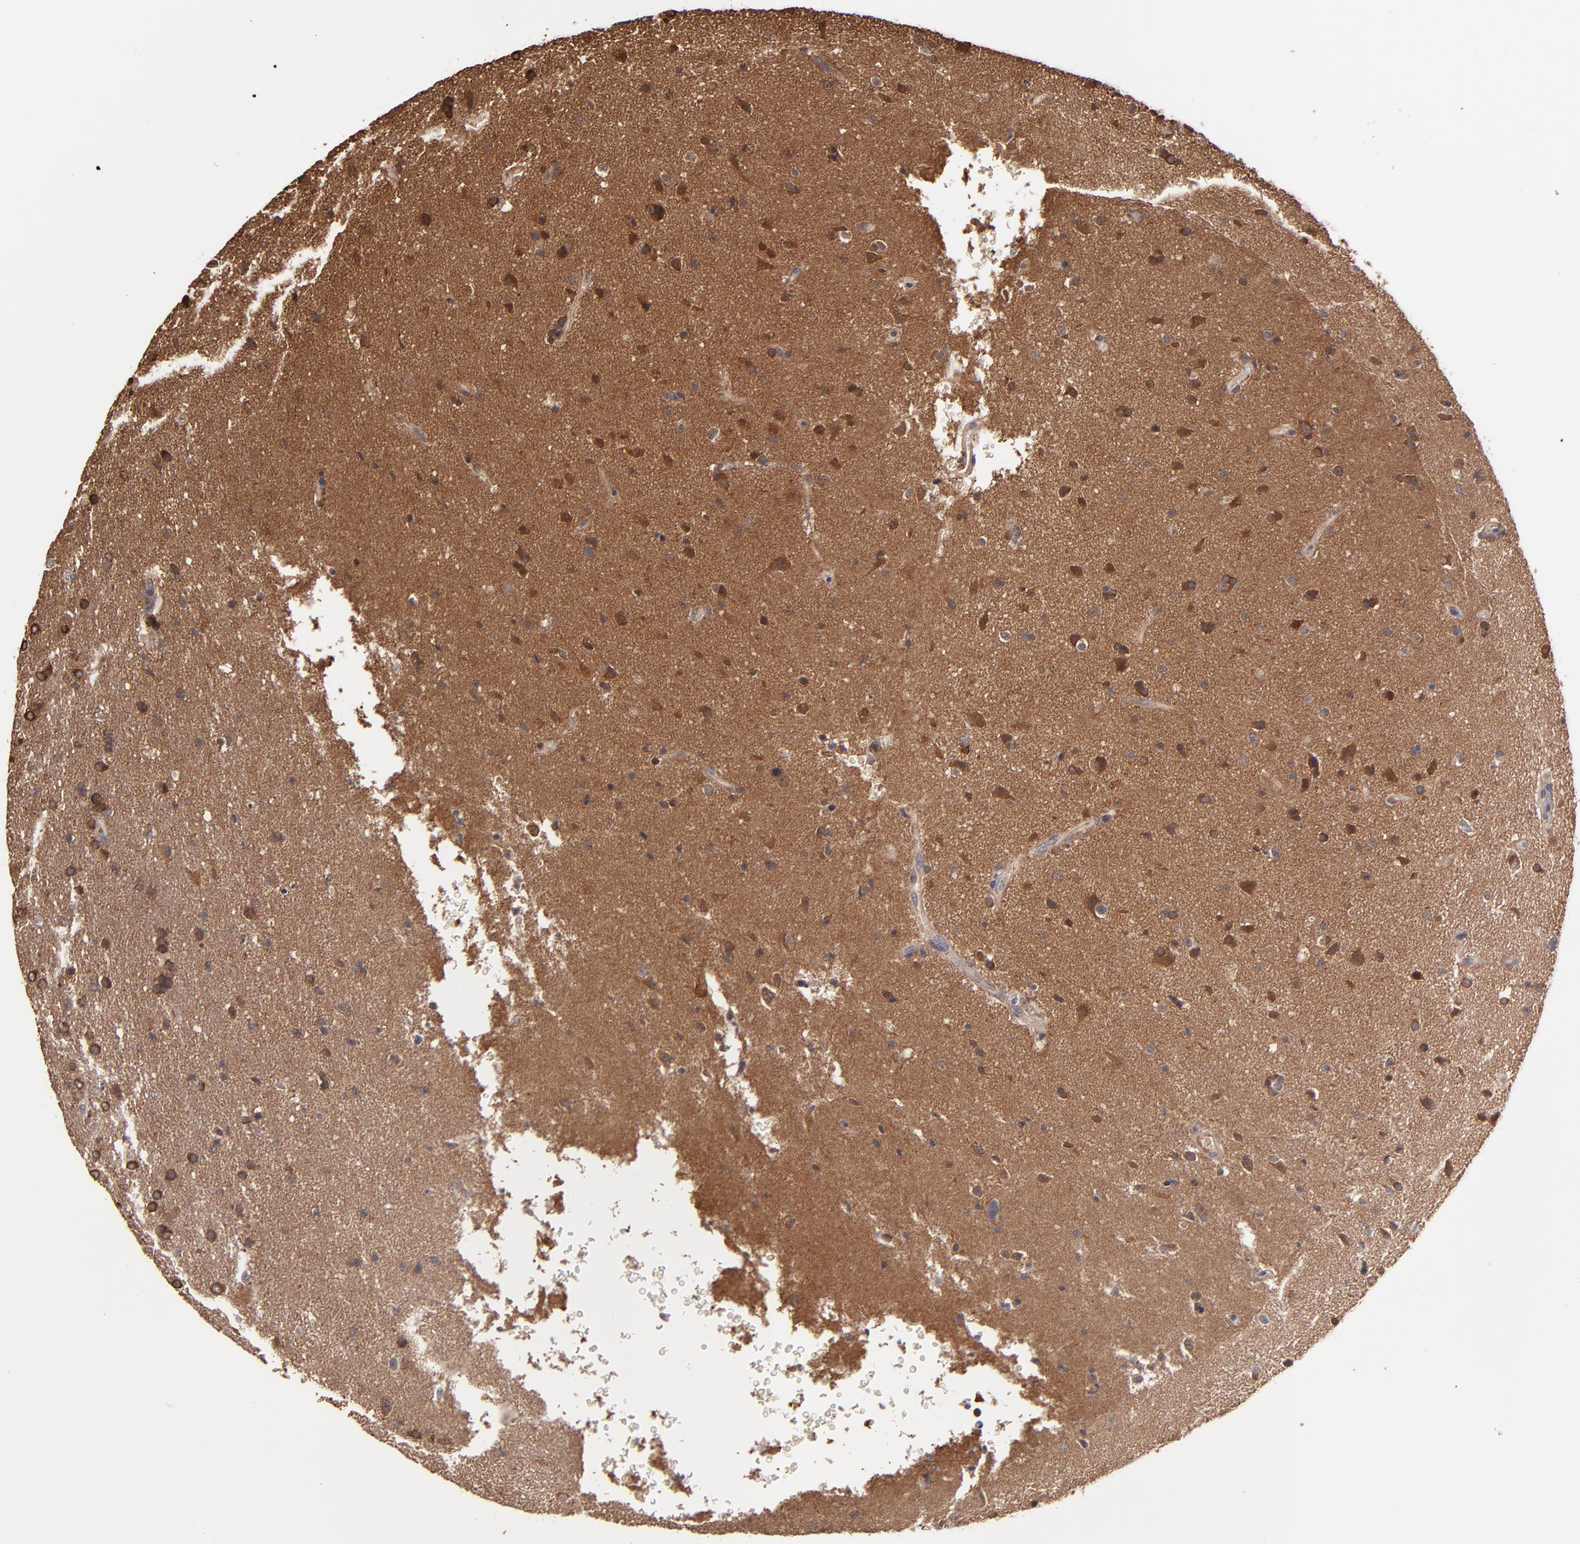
{"staining": {"intensity": "strong", "quantity": ">75%", "location": "cytoplasmic/membranous"}, "tissue": "glioma", "cell_type": "Tumor cells", "image_type": "cancer", "snomed": [{"axis": "morphology", "description": "Glioma, malignant, High grade"}, {"axis": "topography", "description": "Brain"}], "caption": "Protein staining exhibits strong cytoplasmic/membranous positivity in approximately >75% of tumor cells in malignant glioma (high-grade). (DAB IHC, brown staining for protein, blue staining for nuclei).", "gene": "CHL1", "patient": {"sex": "male", "age": 33}}